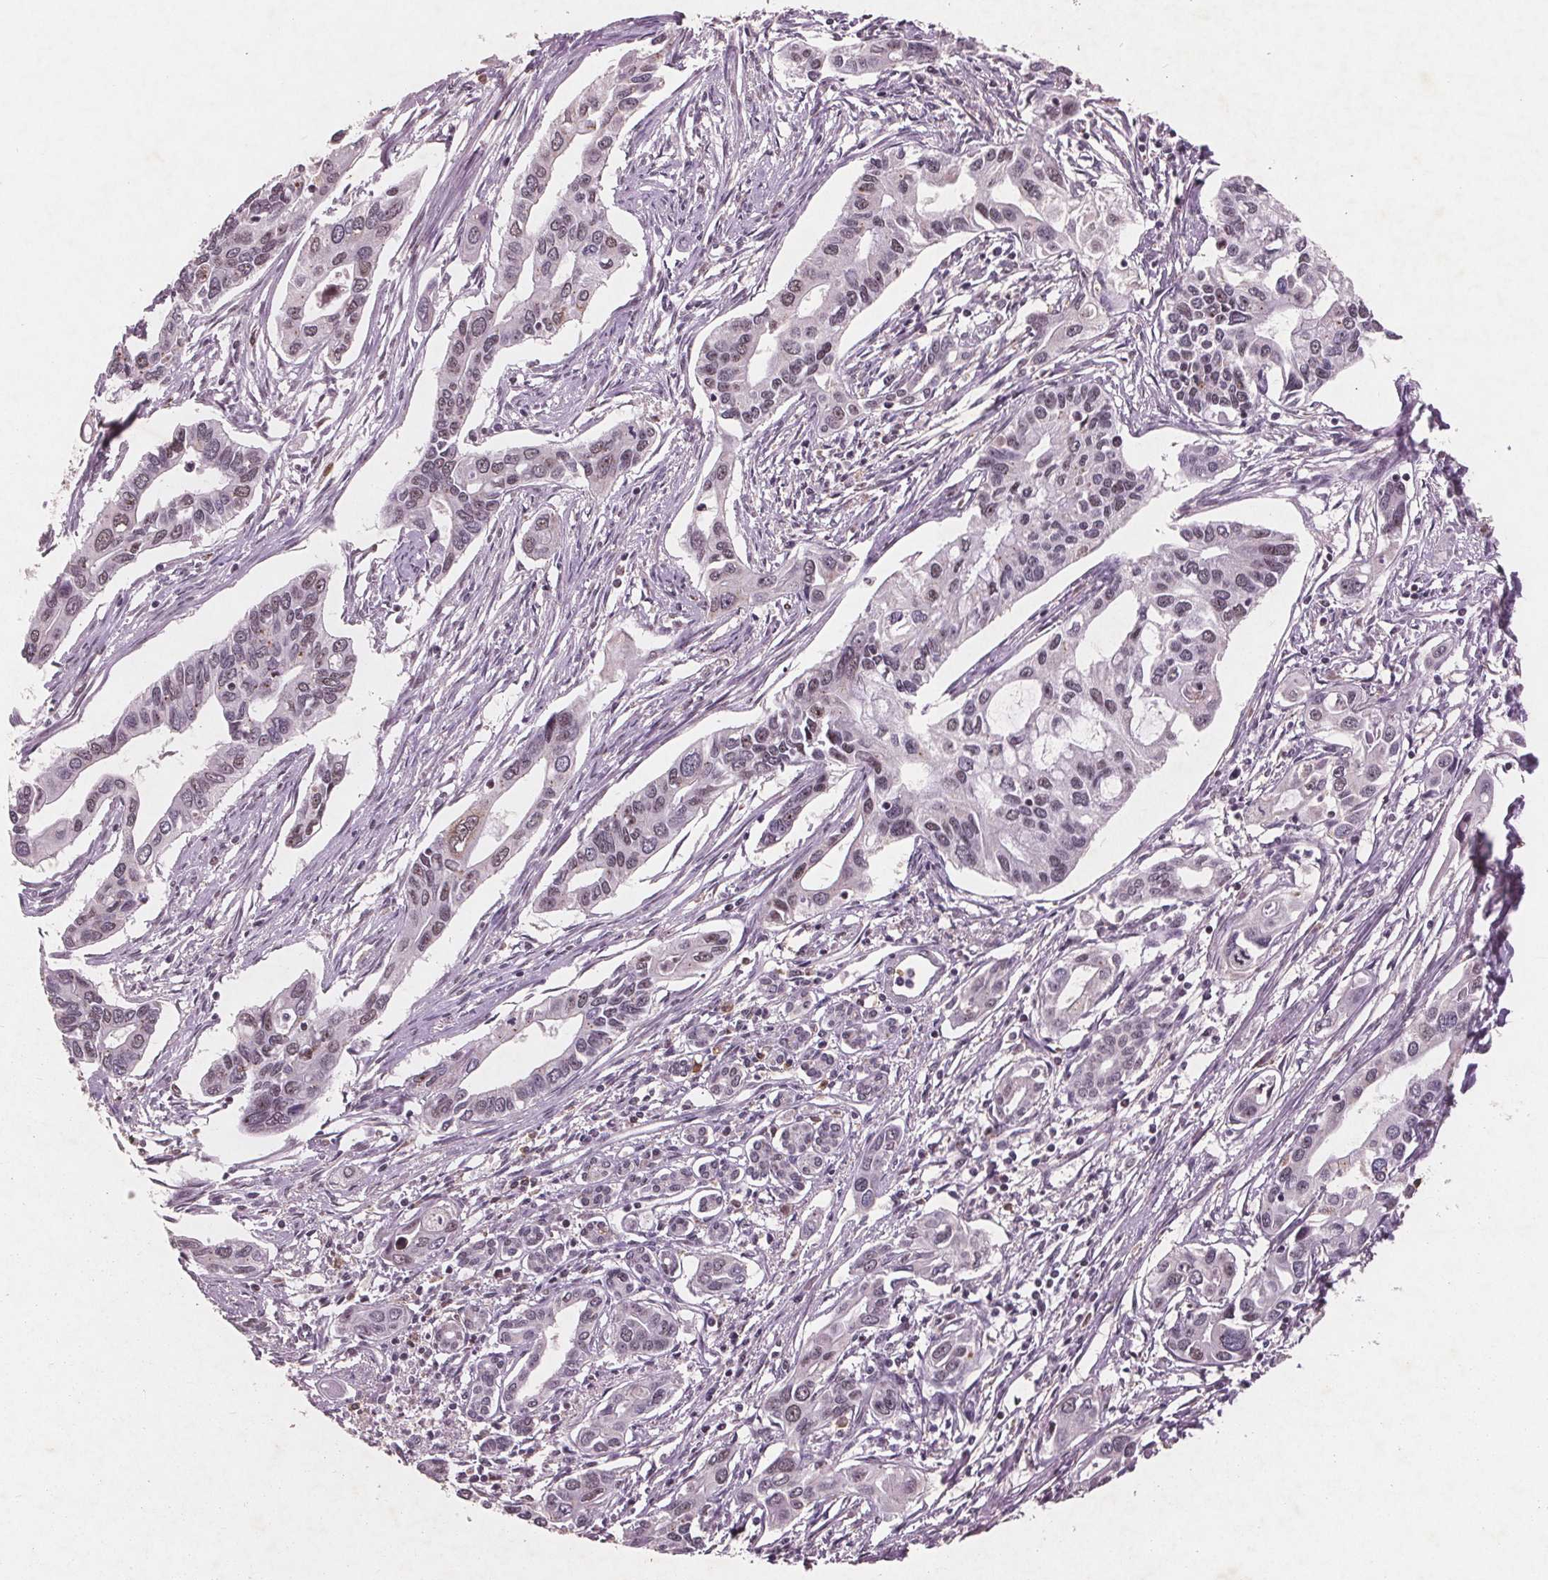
{"staining": {"intensity": "weak", "quantity": ">75%", "location": "nuclear"}, "tissue": "pancreatic cancer", "cell_type": "Tumor cells", "image_type": "cancer", "snomed": [{"axis": "morphology", "description": "Adenocarcinoma, NOS"}, {"axis": "topography", "description": "Pancreas"}], "caption": "This photomicrograph reveals pancreatic cancer stained with IHC to label a protein in brown. The nuclear of tumor cells show weak positivity for the protein. Nuclei are counter-stained blue.", "gene": "RPS6KA2", "patient": {"sex": "male", "age": 60}}